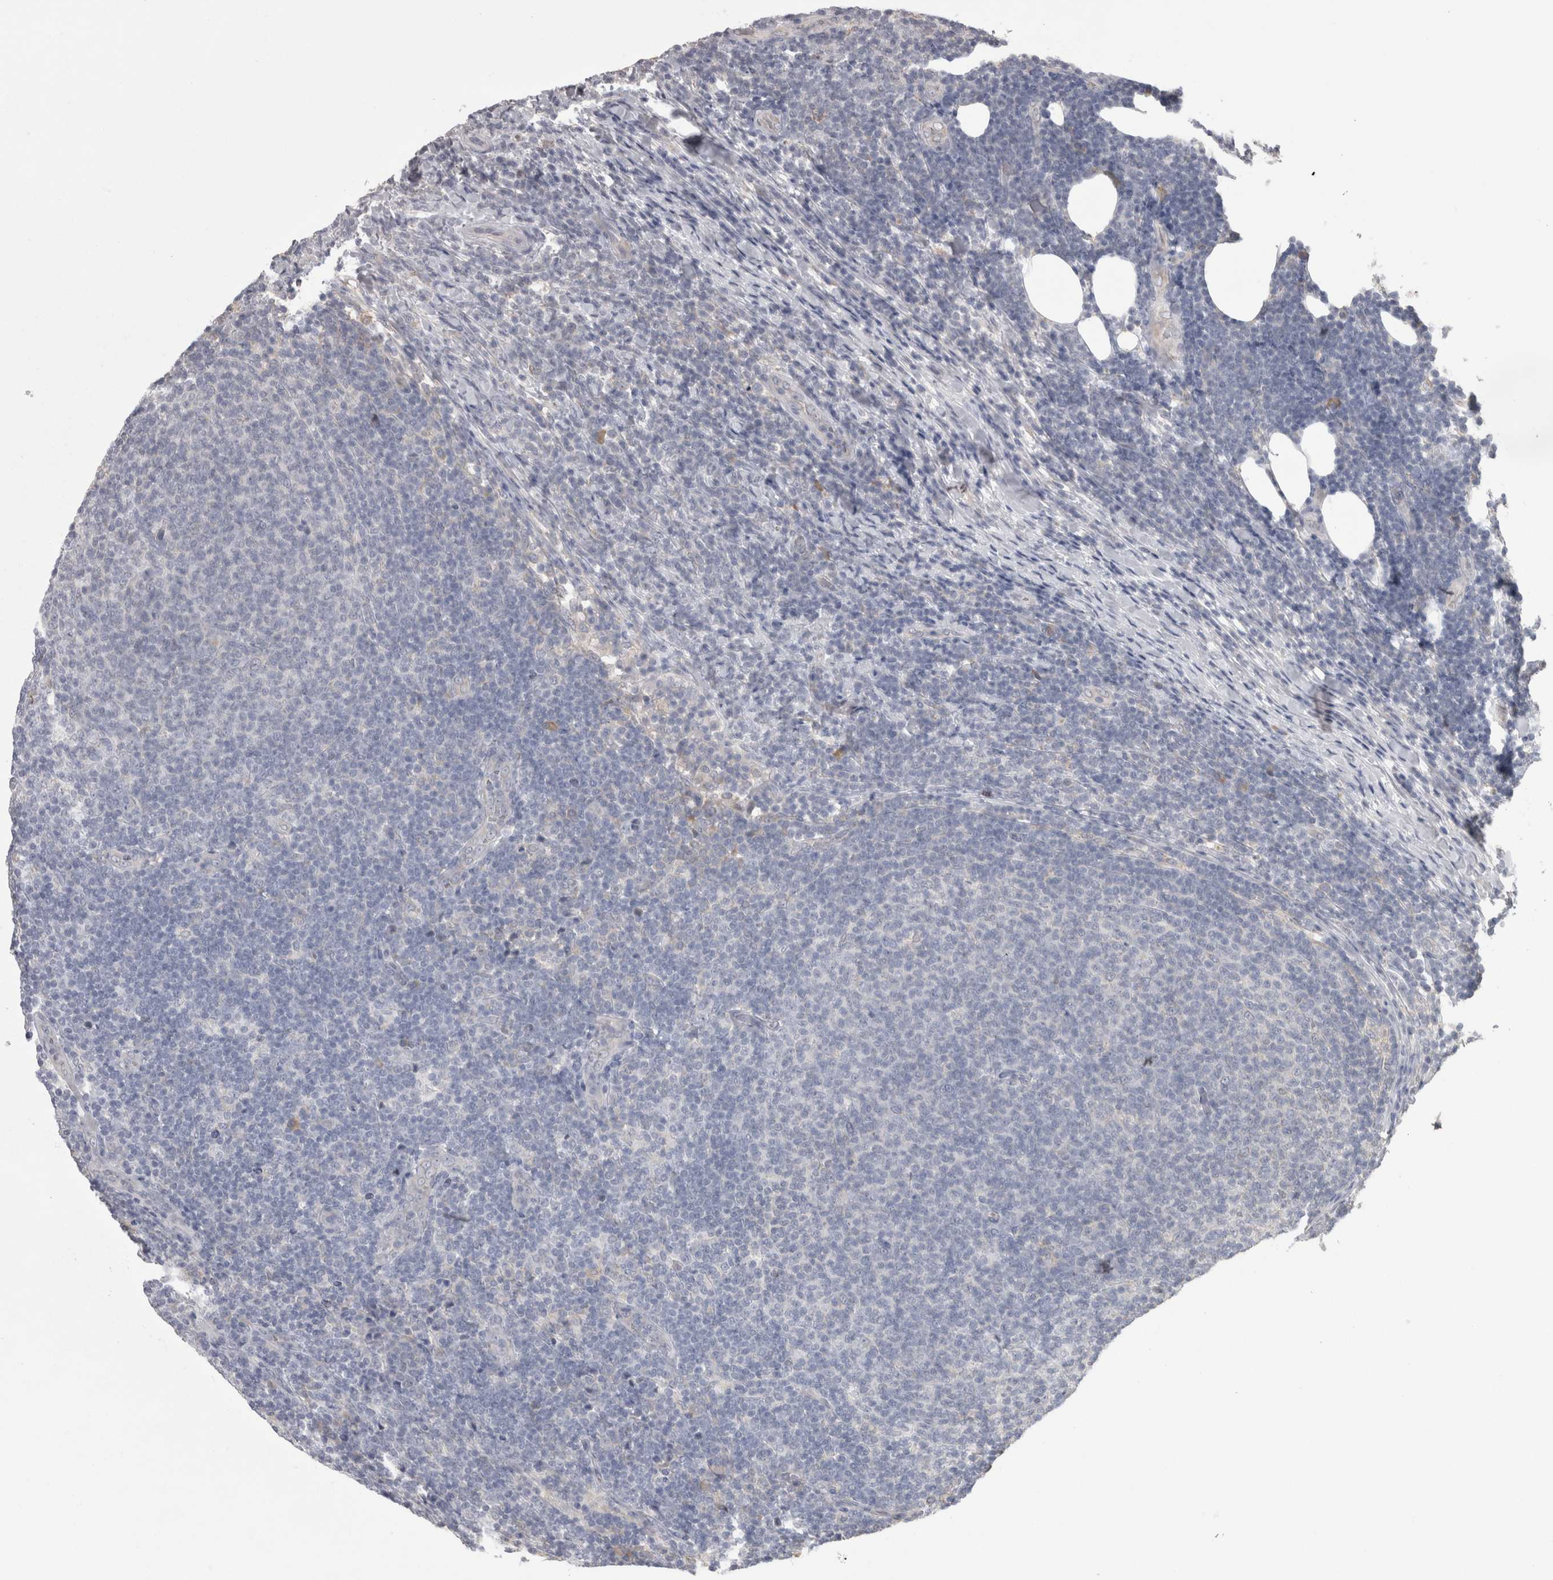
{"staining": {"intensity": "negative", "quantity": "none", "location": "none"}, "tissue": "lymphoma", "cell_type": "Tumor cells", "image_type": "cancer", "snomed": [{"axis": "morphology", "description": "Malignant lymphoma, non-Hodgkin's type, Low grade"}, {"axis": "topography", "description": "Lymph node"}], "caption": "Image shows no significant protein staining in tumor cells of malignant lymphoma, non-Hodgkin's type (low-grade).", "gene": "PON2", "patient": {"sex": "male", "age": 66}}